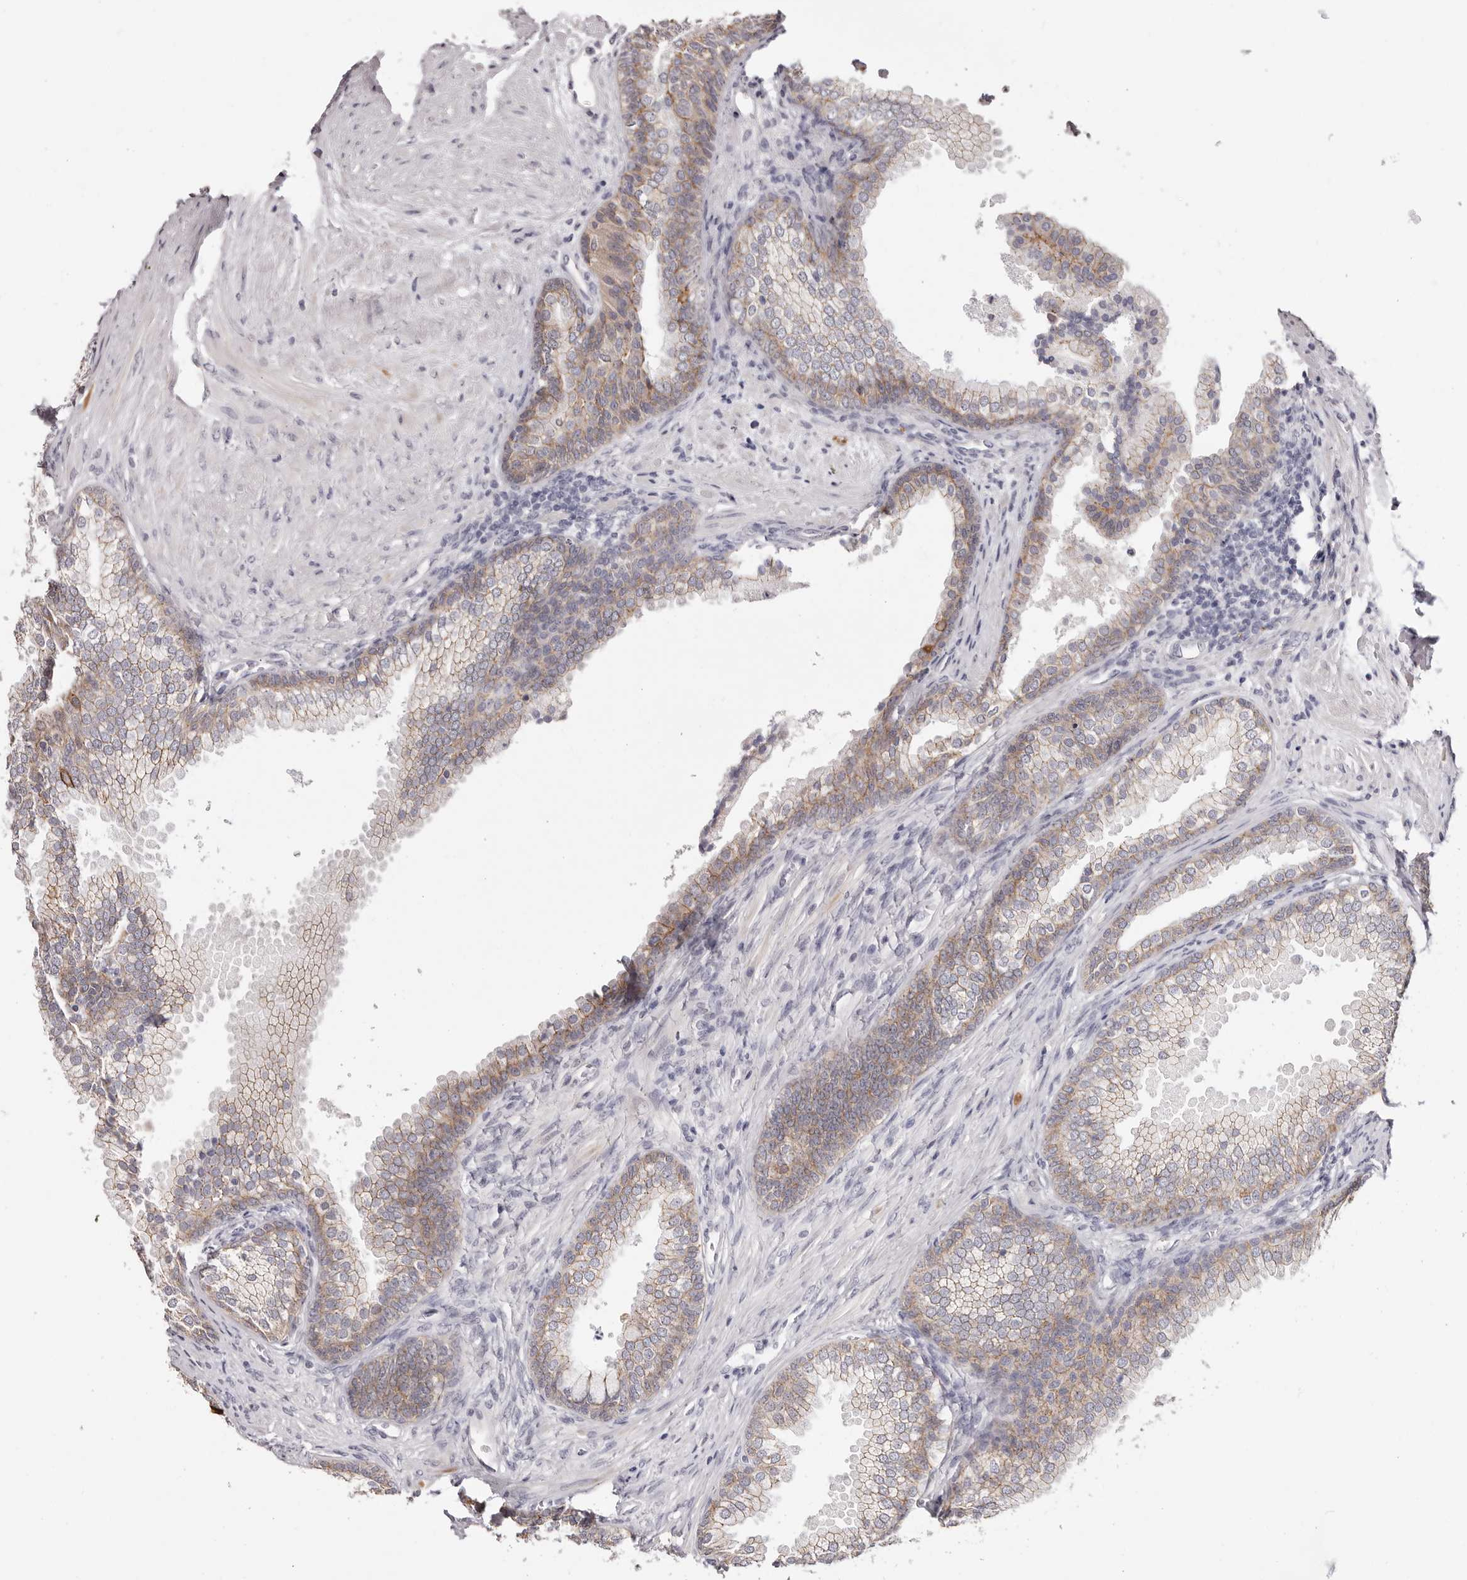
{"staining": {"intensity": "weak", "quantity": "25%-75%", "location": "cytoplasmic/membranous"}, "tissue": "prostate", "cell_type": "Glandular cells", "image_type": "normal", "snomed": [{"axis": "morphology", "description": "Normal tissue, NOS"}, {"axis": "topography", "description": "Prostate"}], "caption": "Glandular cells display low levels of weak cytoplasmic/membranous positivity in approximately 25%-75% of cells in normal human prostate.", "gene": "PCDHB6", "patient": {"sex": "male", "age": 76}}